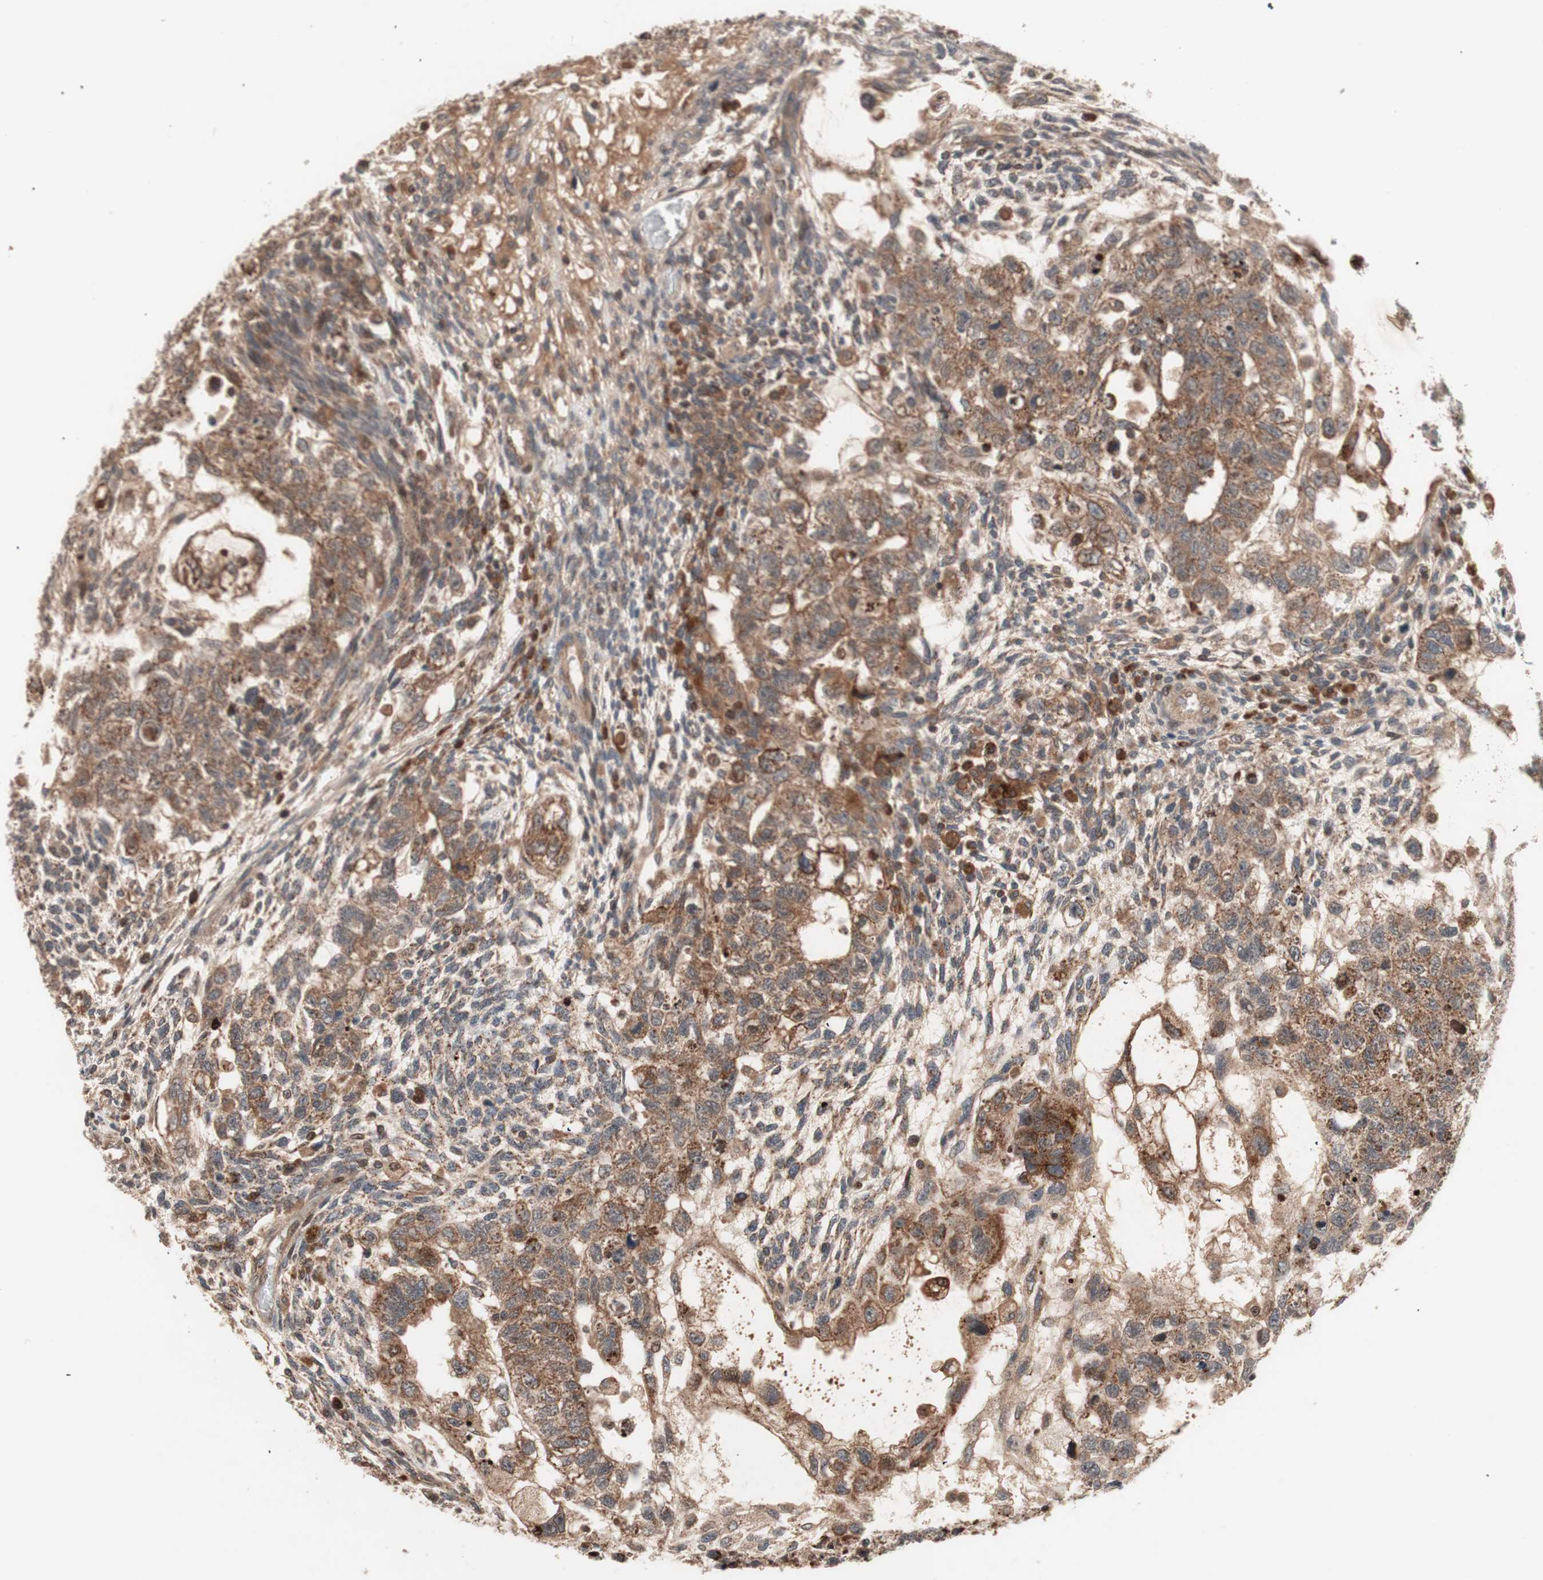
{"staining": {"intensity": "moderate", "quantity": ">75%", "location": "cytoplasmic/membranous"}, "tissue": "testis cancer", "cell_type": "Tumor cells", "image_type": "cancer", "snomed": [{"axis": "morphology", "description": "Normal tissue, NOS"}, {"axis": "morphology", "description": "Carcinoma, Embryonal, NOS"}, {"axis": "topography", "description": "Testis"}], "caption": "An image of human embryonal carcinoma (testis) stained for a protein shows moderate cytoplasmic/membranous brown staining in tumor cells.", "gene": "NF2", "patient": {"sex": "male", "age": 36}}